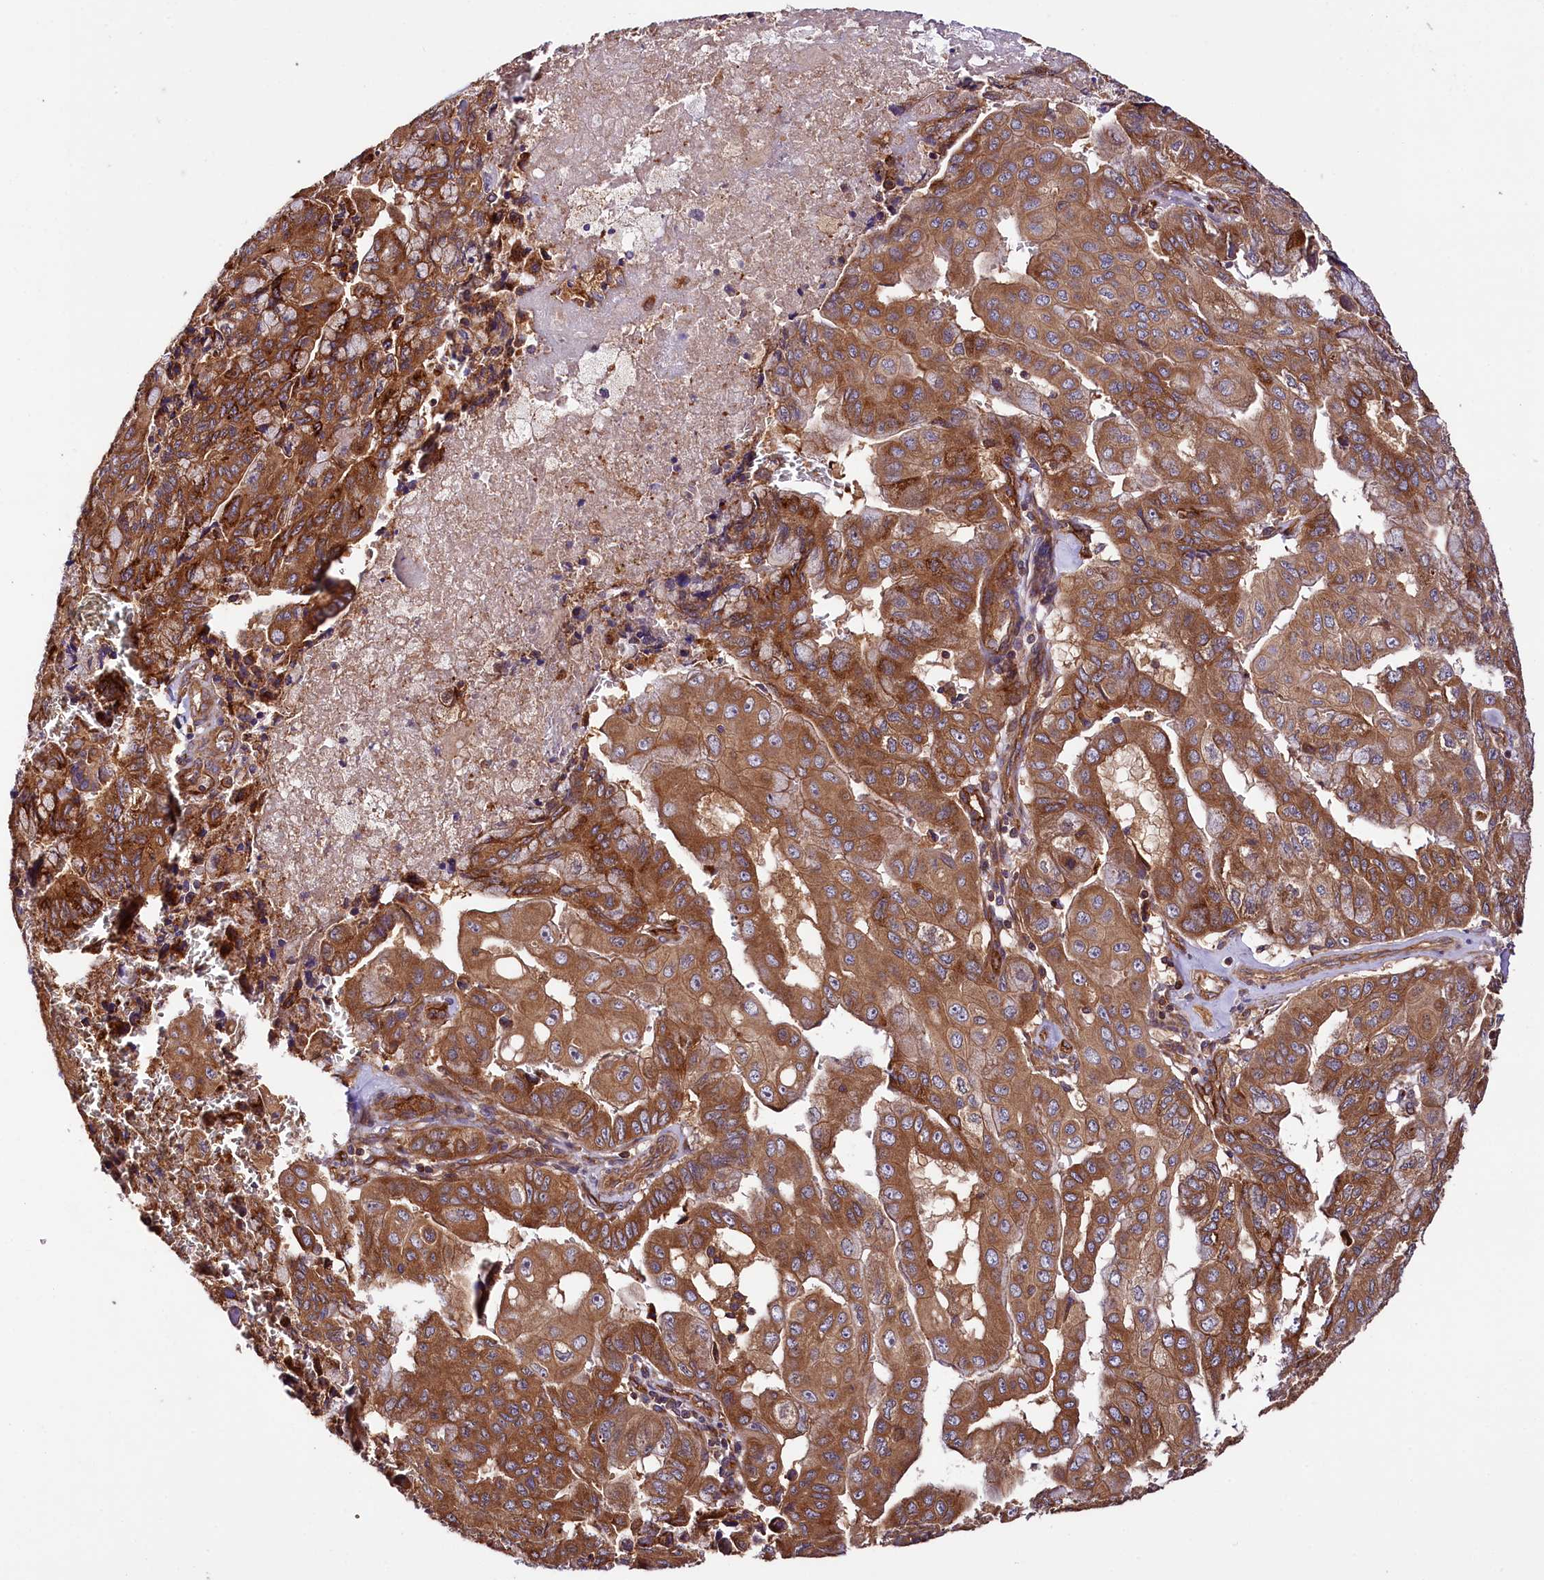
{"staining": {"intensity": "moderate", "quantity": ">75%", "location": "cytoplasmic/membranous"}, "tissue": "pancreatic cancer", "cell_type": "Tumor cells", "image_type": "cancer", "snomed": [{"axis": "morphology", "description": "Adenocarcinoma, NOS"}, {"axis": "topography", "description": "Pancreas"}], "caption": "Adenocarcinoma (pancreatic) stained with DAB immunohistochemistry (IHC) exhibits medium levels of moderate cytoplasmic/membranous expression in approximately >75% of tumor cells.", "gene": "CEP295", "patient": {"sex": "male", "age": 51}}